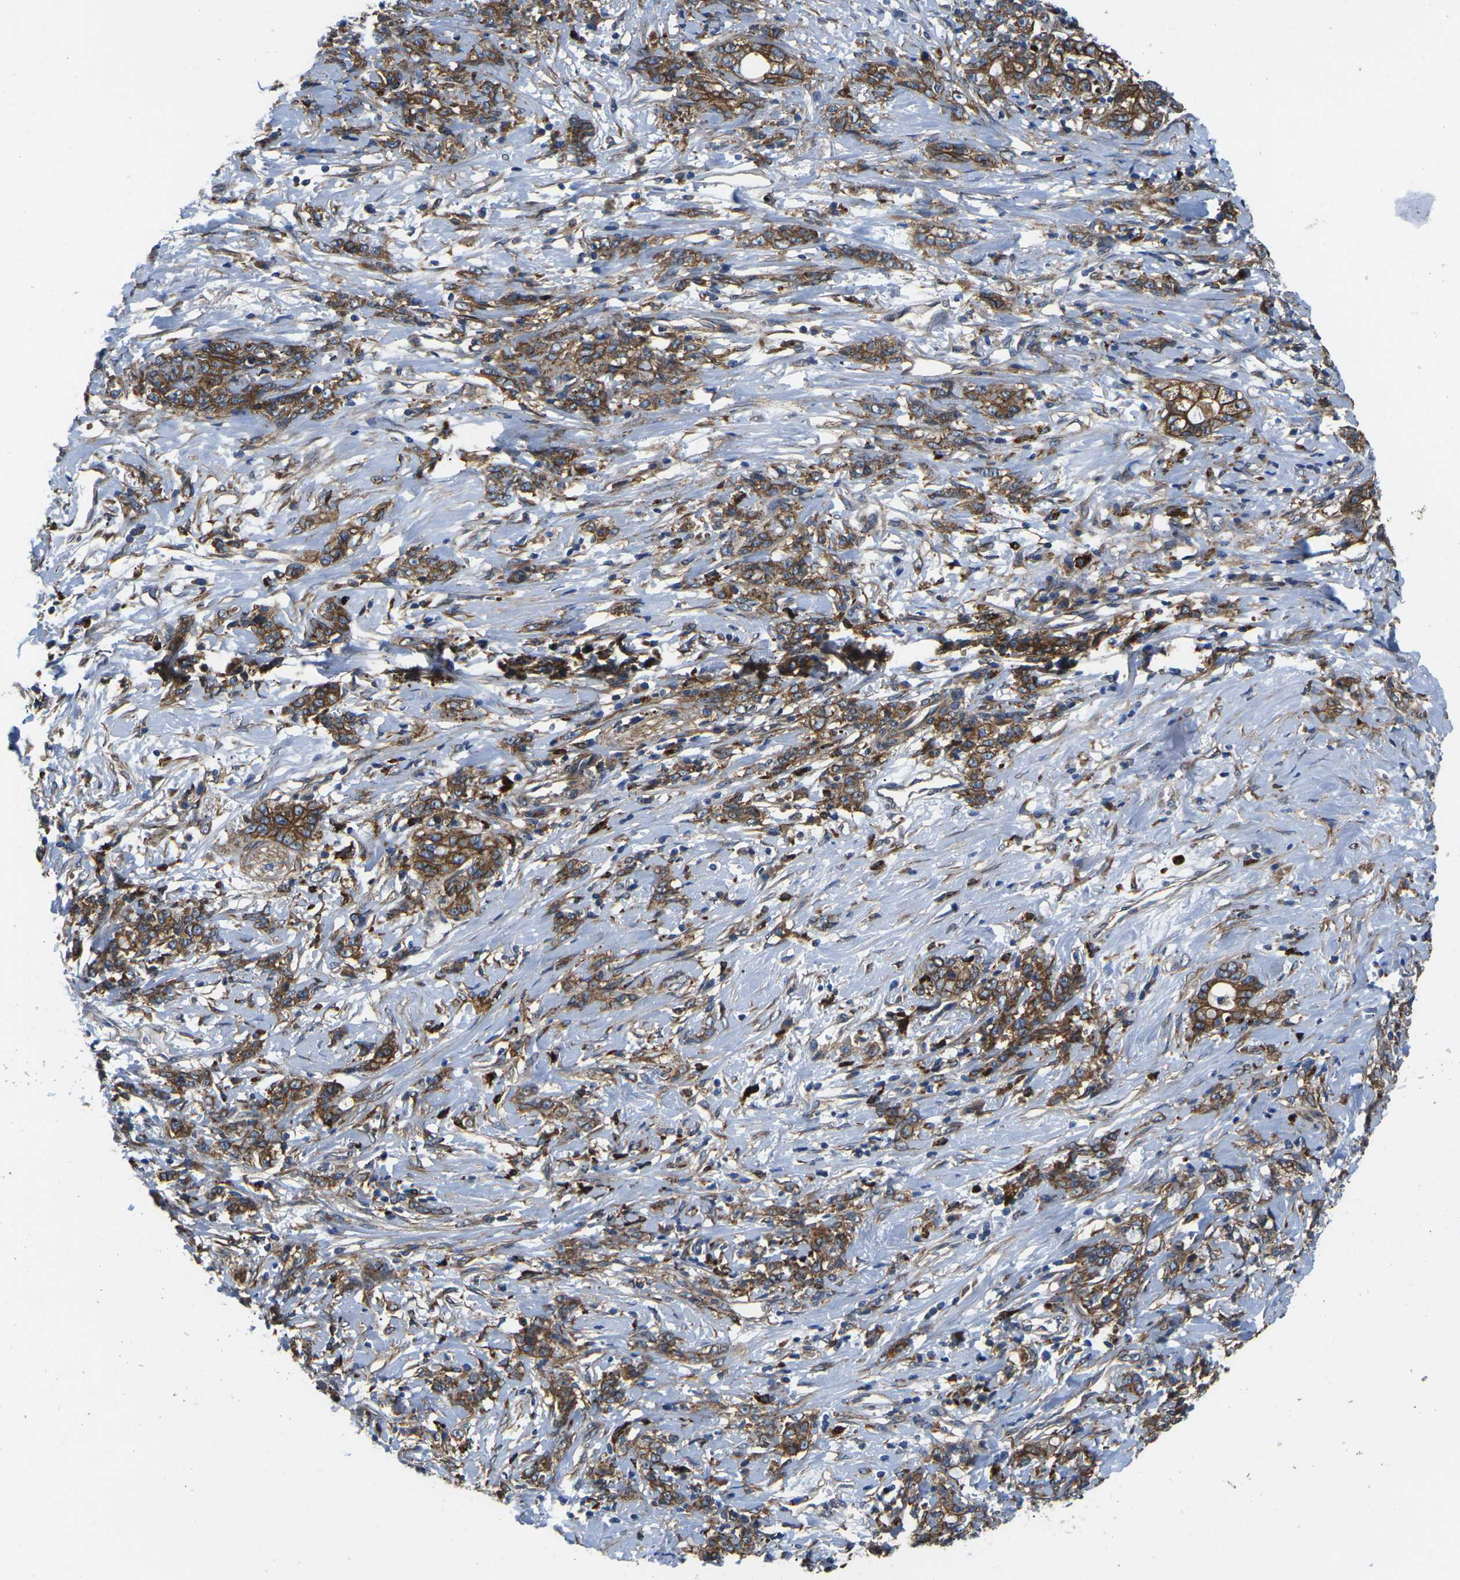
{"staining": {"intensity": "moderate", "quantity": ">75%", "location": "cytoplasmic/membranous"}, "tissue": "stomach cancer", "cell_type": "Tumor cells", "image_type": "cancer", "snomed": [{"axis": "morphology", "description": "Adenocarcinoma, NOS"}, {"axis": "topography", "description": "Stomach, lower"}], "caption": "An image of stomach cancer (adenocarcinoma) stained for a protein reveals moderate cytoplasmic/membranous brown staining in tumor cells. (brown staining indicates protein expression, while blue staining denotes nuclei).", "gene": "DLG1", "patient": {"sex": "male", "age": 88}}